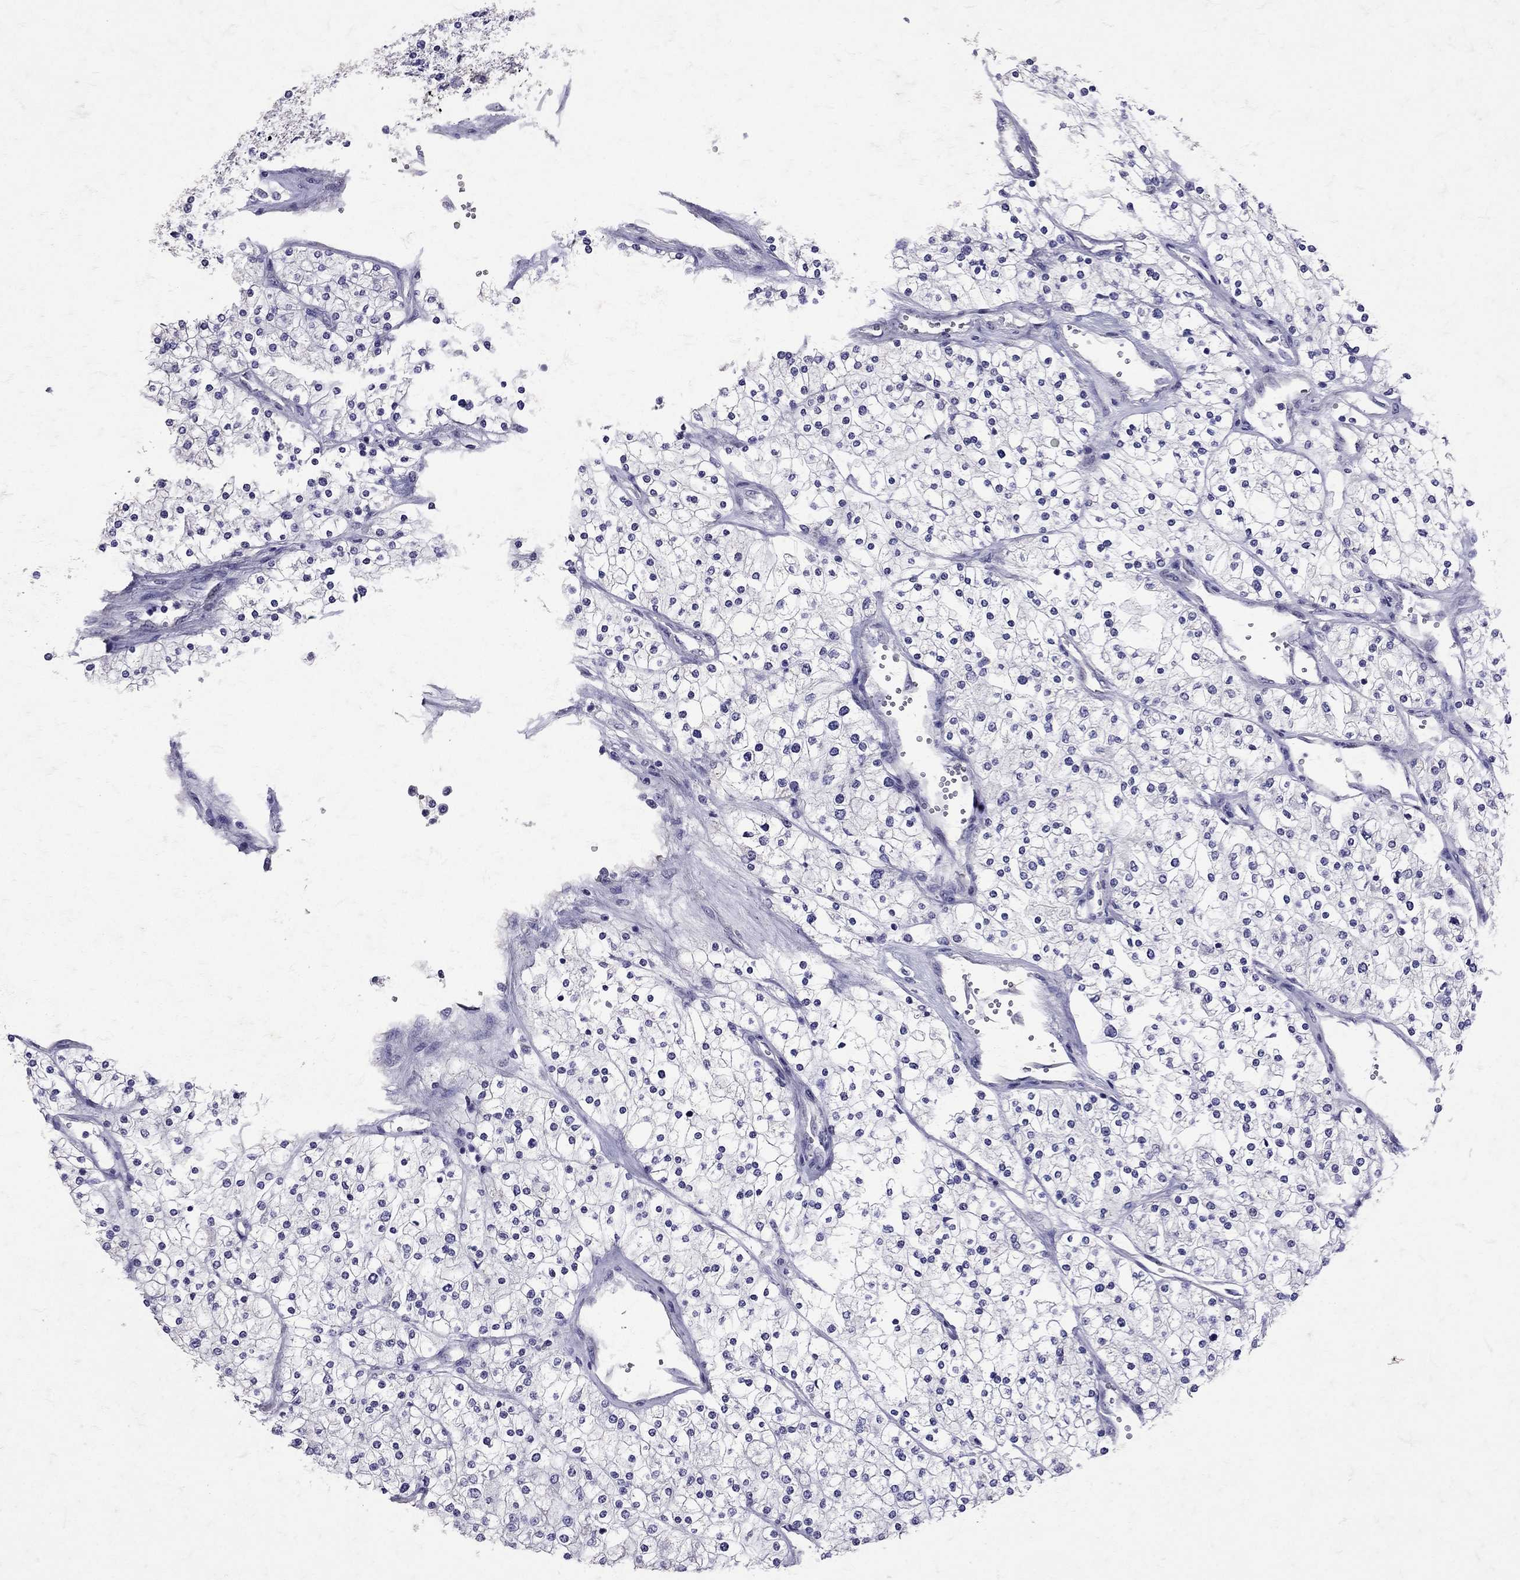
{"staining": {"intensity": "negative", "quantity": "none", "location": "none"}, "tissue": "renal cancer", "cell_type": "Tumor cells", "image_type": "cancer", "snomed": [{"axis": "morphology", "description": "Adenocarcinoma, NOS"}, {"axis": "topography", "description": "Kidney"}], "caption": "Tumor cells show no significant expression in renal adenocarcinoma.", "gene": "SST", "patient": {"sex": "male", "age": 80}}